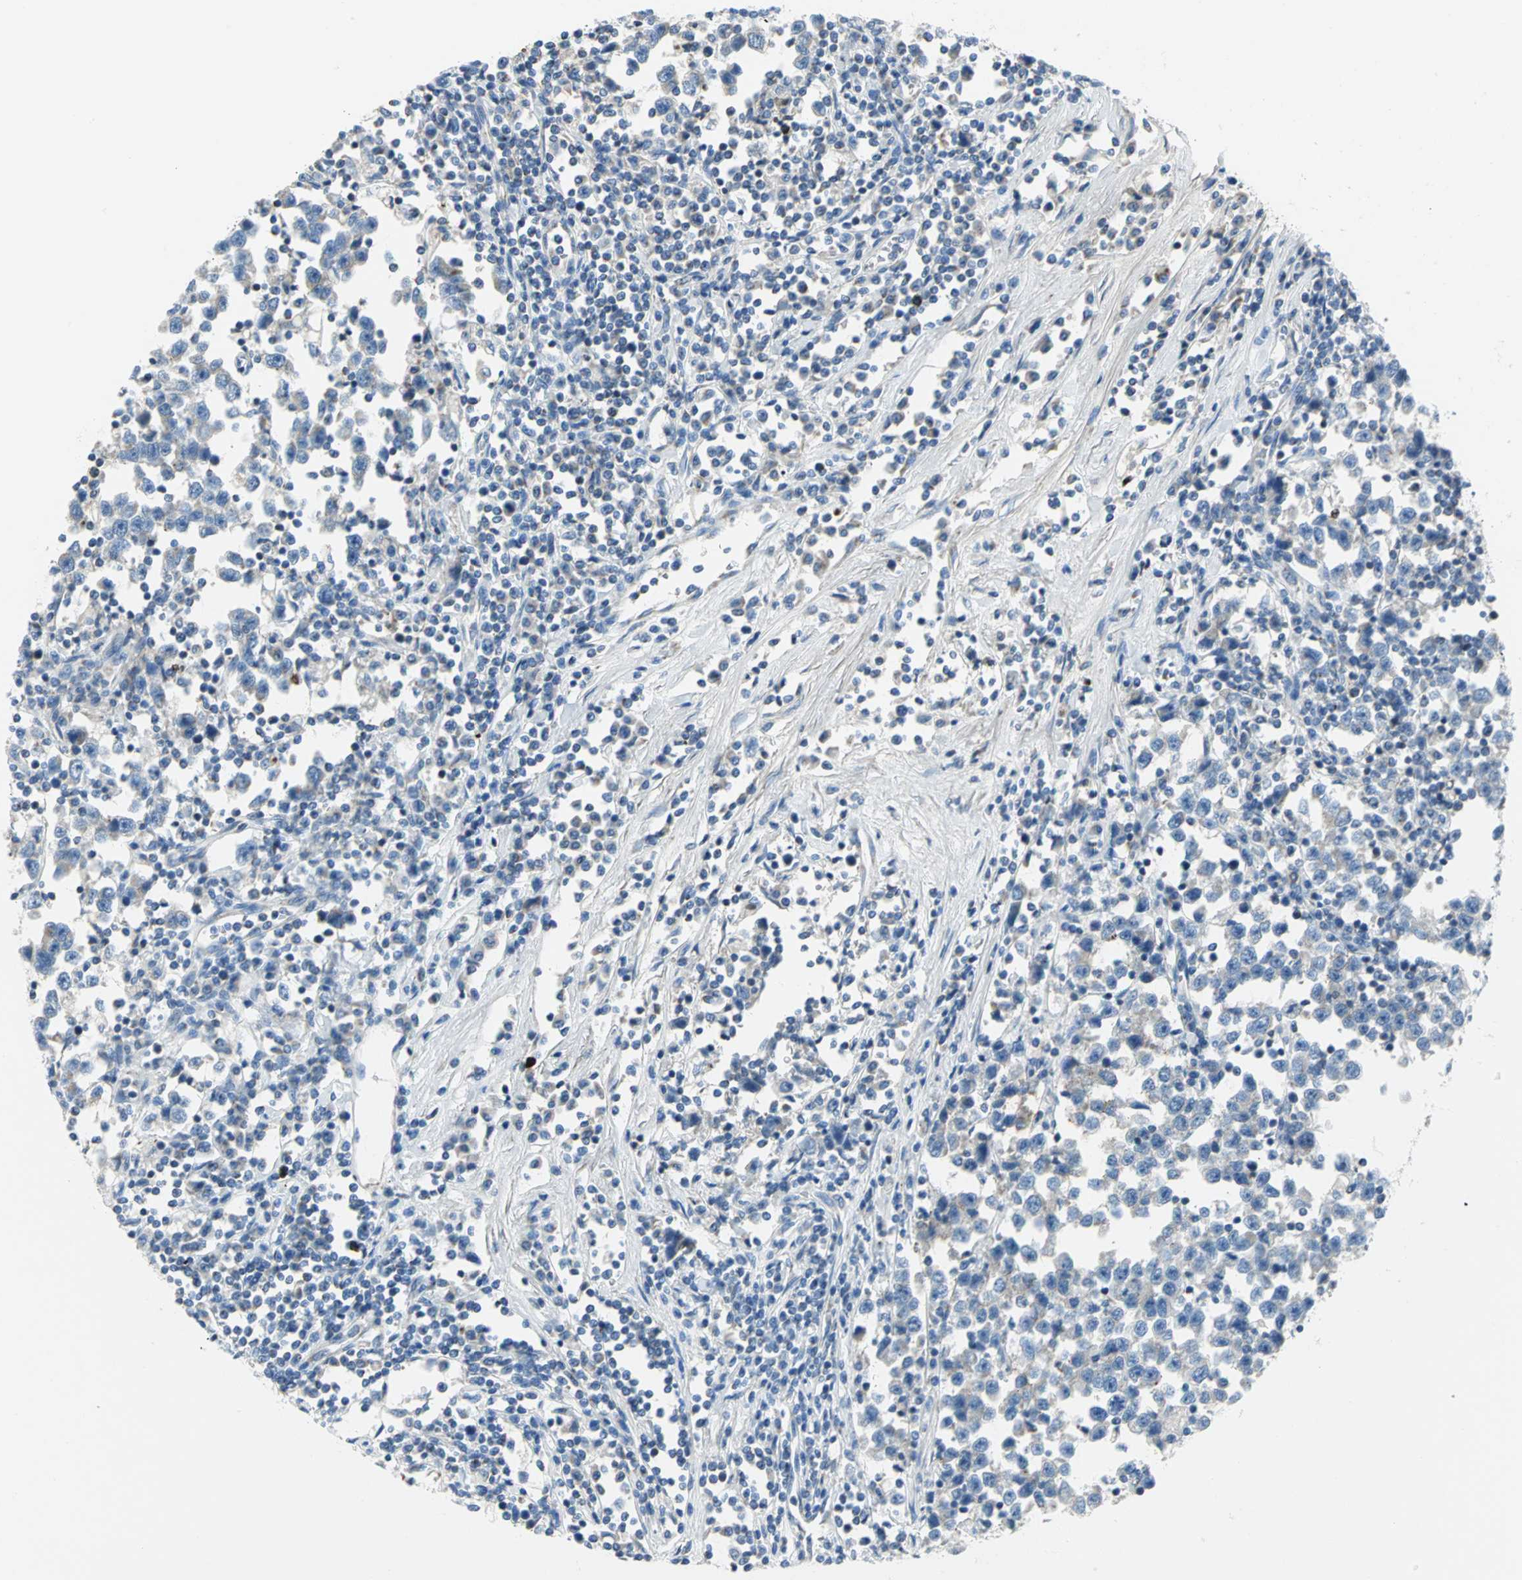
{"staining": {"intensity": "weak", "quantity": "<25%", "location": "cytoplasmic/membranous"}, "tissue": "testis cancer", "cell_type": "Tumor cells", "image_type": "cancer", "snomed": [{"axis": "morphology", "description": "Seminoma, NOS"}, {"axis": "topography", "description": "Testis"}], "caption": "Immunohistochemistry histopathology image of neoplastic tissue: seminoma (testis) stained with DAB demonstrates no significant protein expression in tumor cells.", "gene": "ALOX15", "patient": {"sex": "male", "age": 43}}